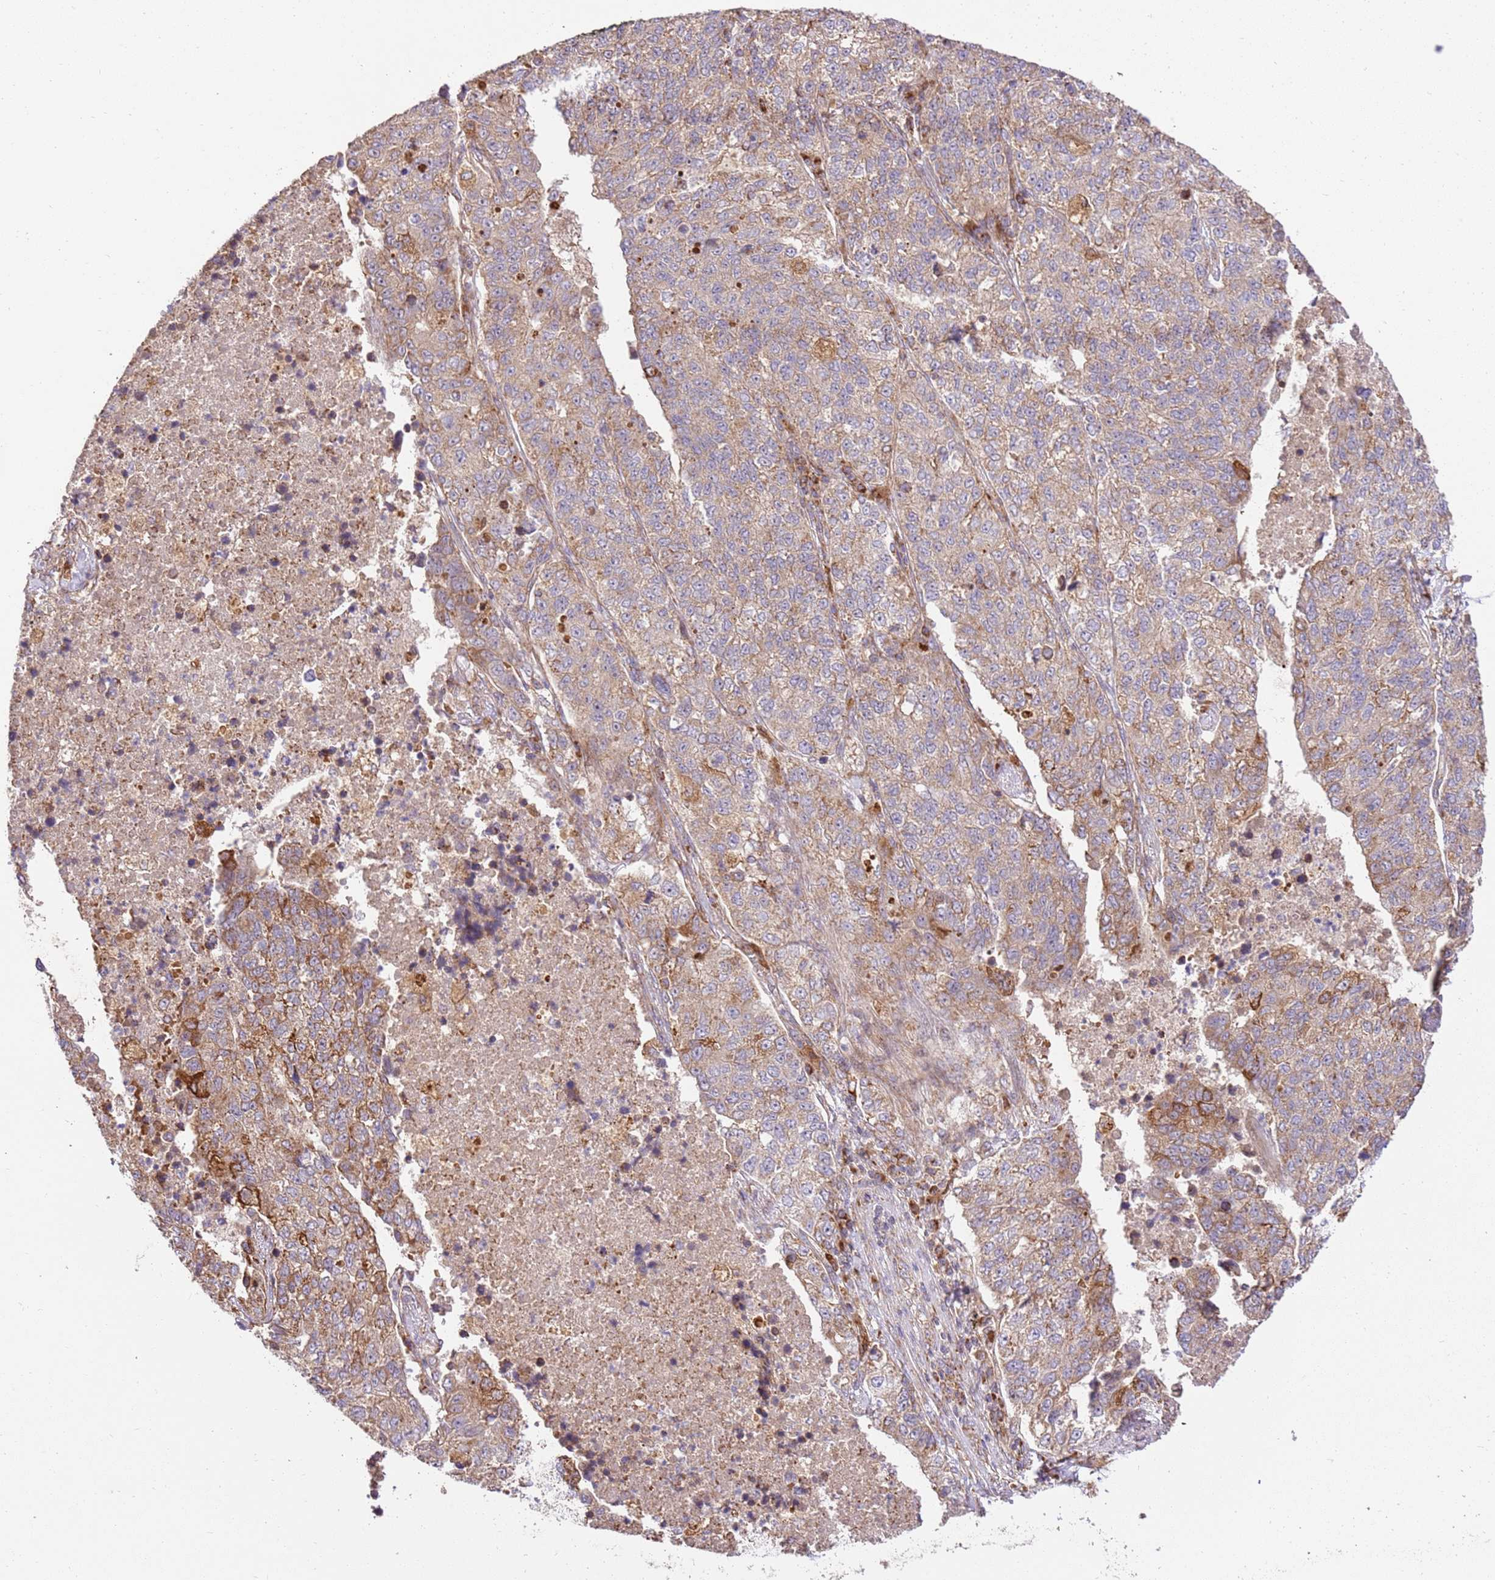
{"staining": {"intensity": "moderate", "quantity": "25%-75%", "location": "cytoplasmic/membranous"}, "tissue": "lung cancer", "cell_type": "Tumor cells", "image_type": "cancer", "snomed": [{"axis": "morphology", "description": "Adenocarcinoma, NOS"}, {"axis": "topography", "description": "Lung"}], "caption": "This photomicrograph exhibits immunohistochemistry staining of lung adenocarcinoma, with medium moderate cytoplasmic/membranous positivity in about 25%-75% of tumor cells.", "gene": "SPATA2L", "patient": {"sex": "male", "age": 49}}